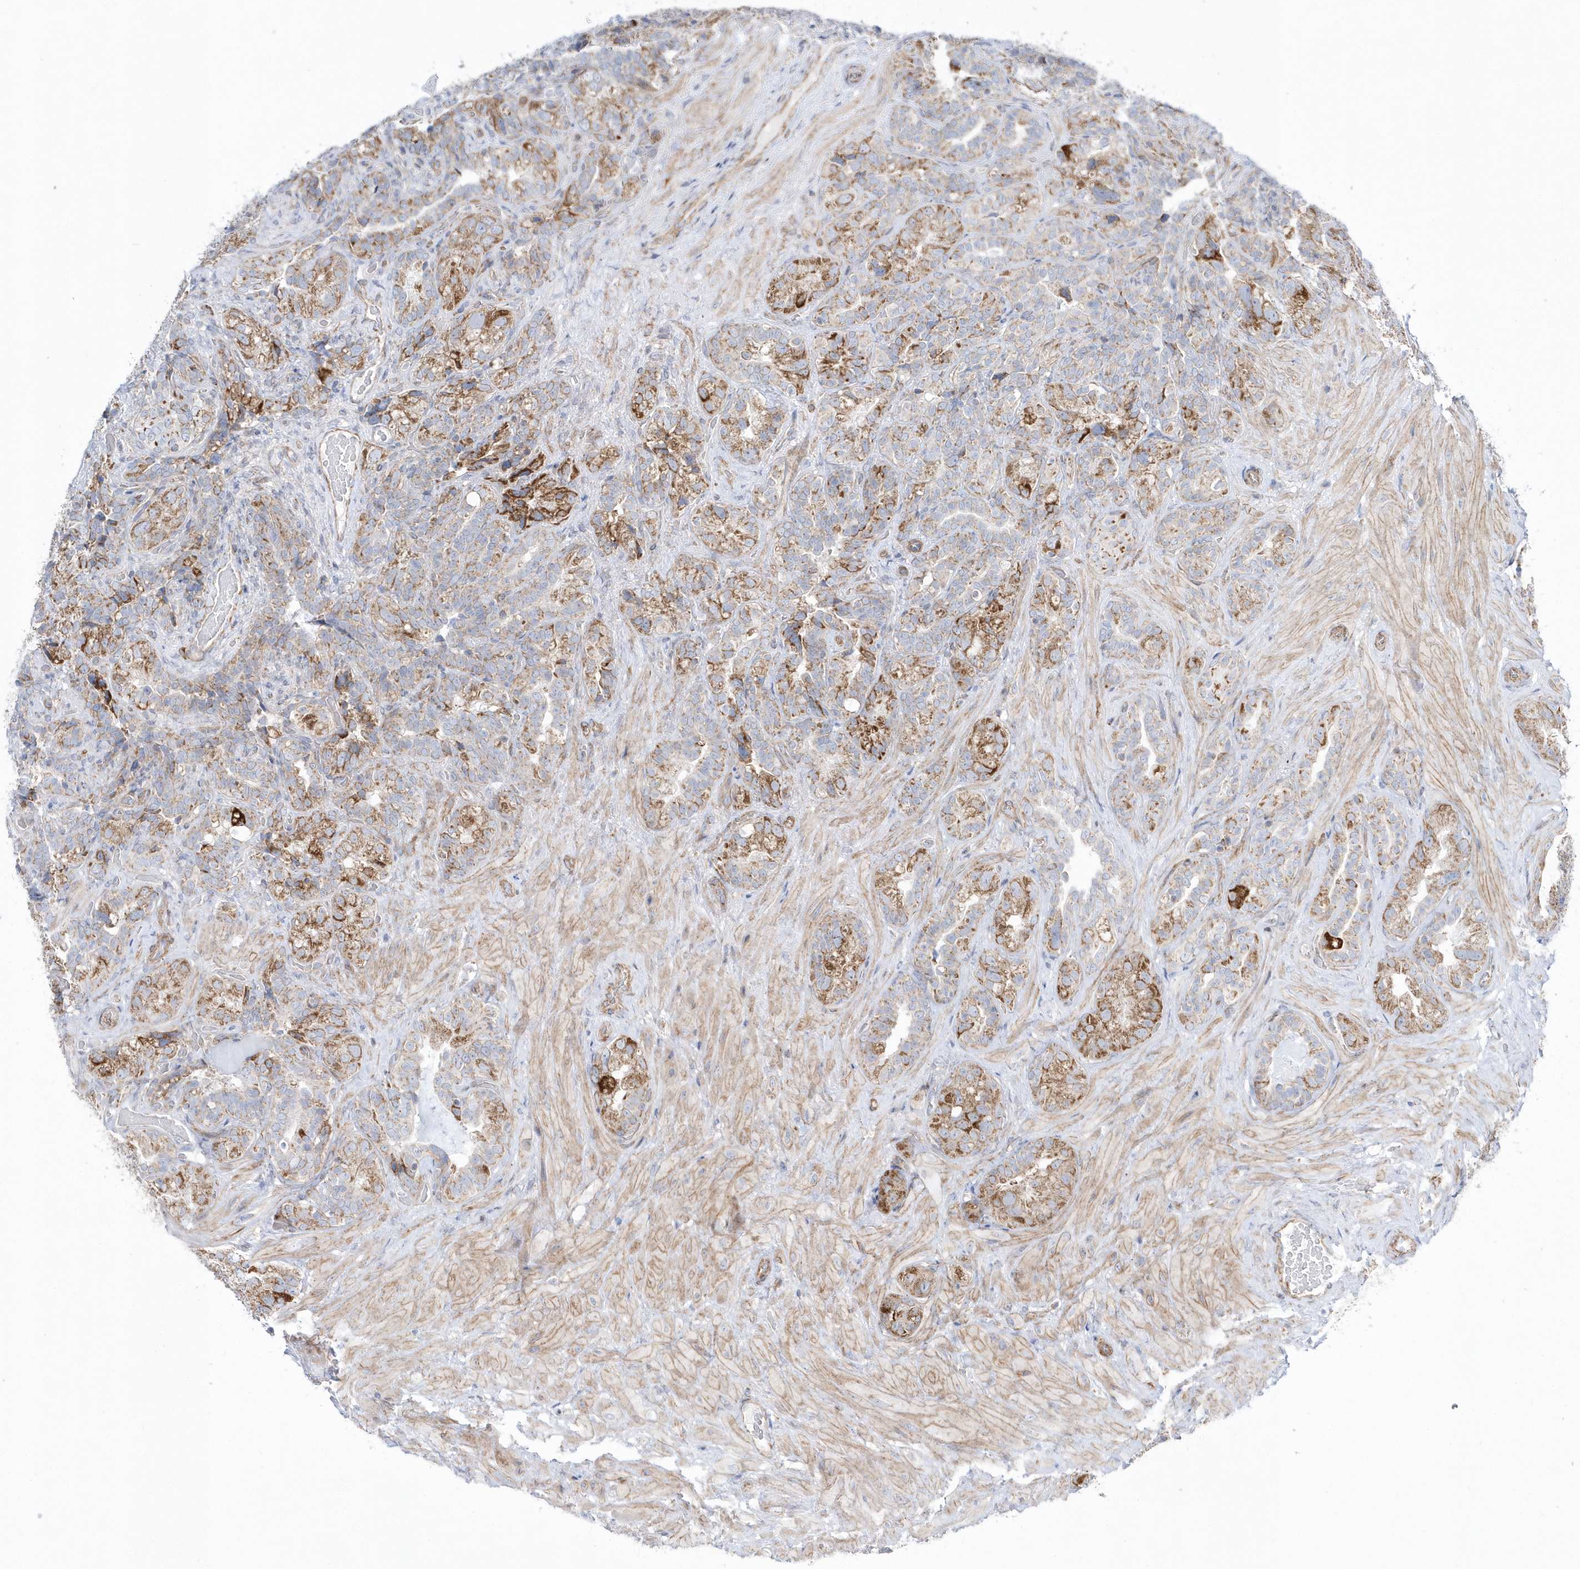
{"staining": {"intensity": "moderate", "quantity": ">75%", "location": "cytoplasmic/membranous"}, "tissue": "seminal vesicle", "cell_type": "Glandular cells", "image_type": "normal", "snomed": [{"axis": "morphology", "description": "Normal tissue, NOS"}, {"axis": "topography", "description": "Seminal veicle"}, {"axis": "topography", "description": "Peripheral nerve tissue"}], "caption": "This is a micrograph of IHC staining of normal seminal vesicle, which shows moderate positivity in the cytoplasmic/membranous of glandular cells.", "gene": "OPA1", "patient": {"sex": "male", "age": 67}}